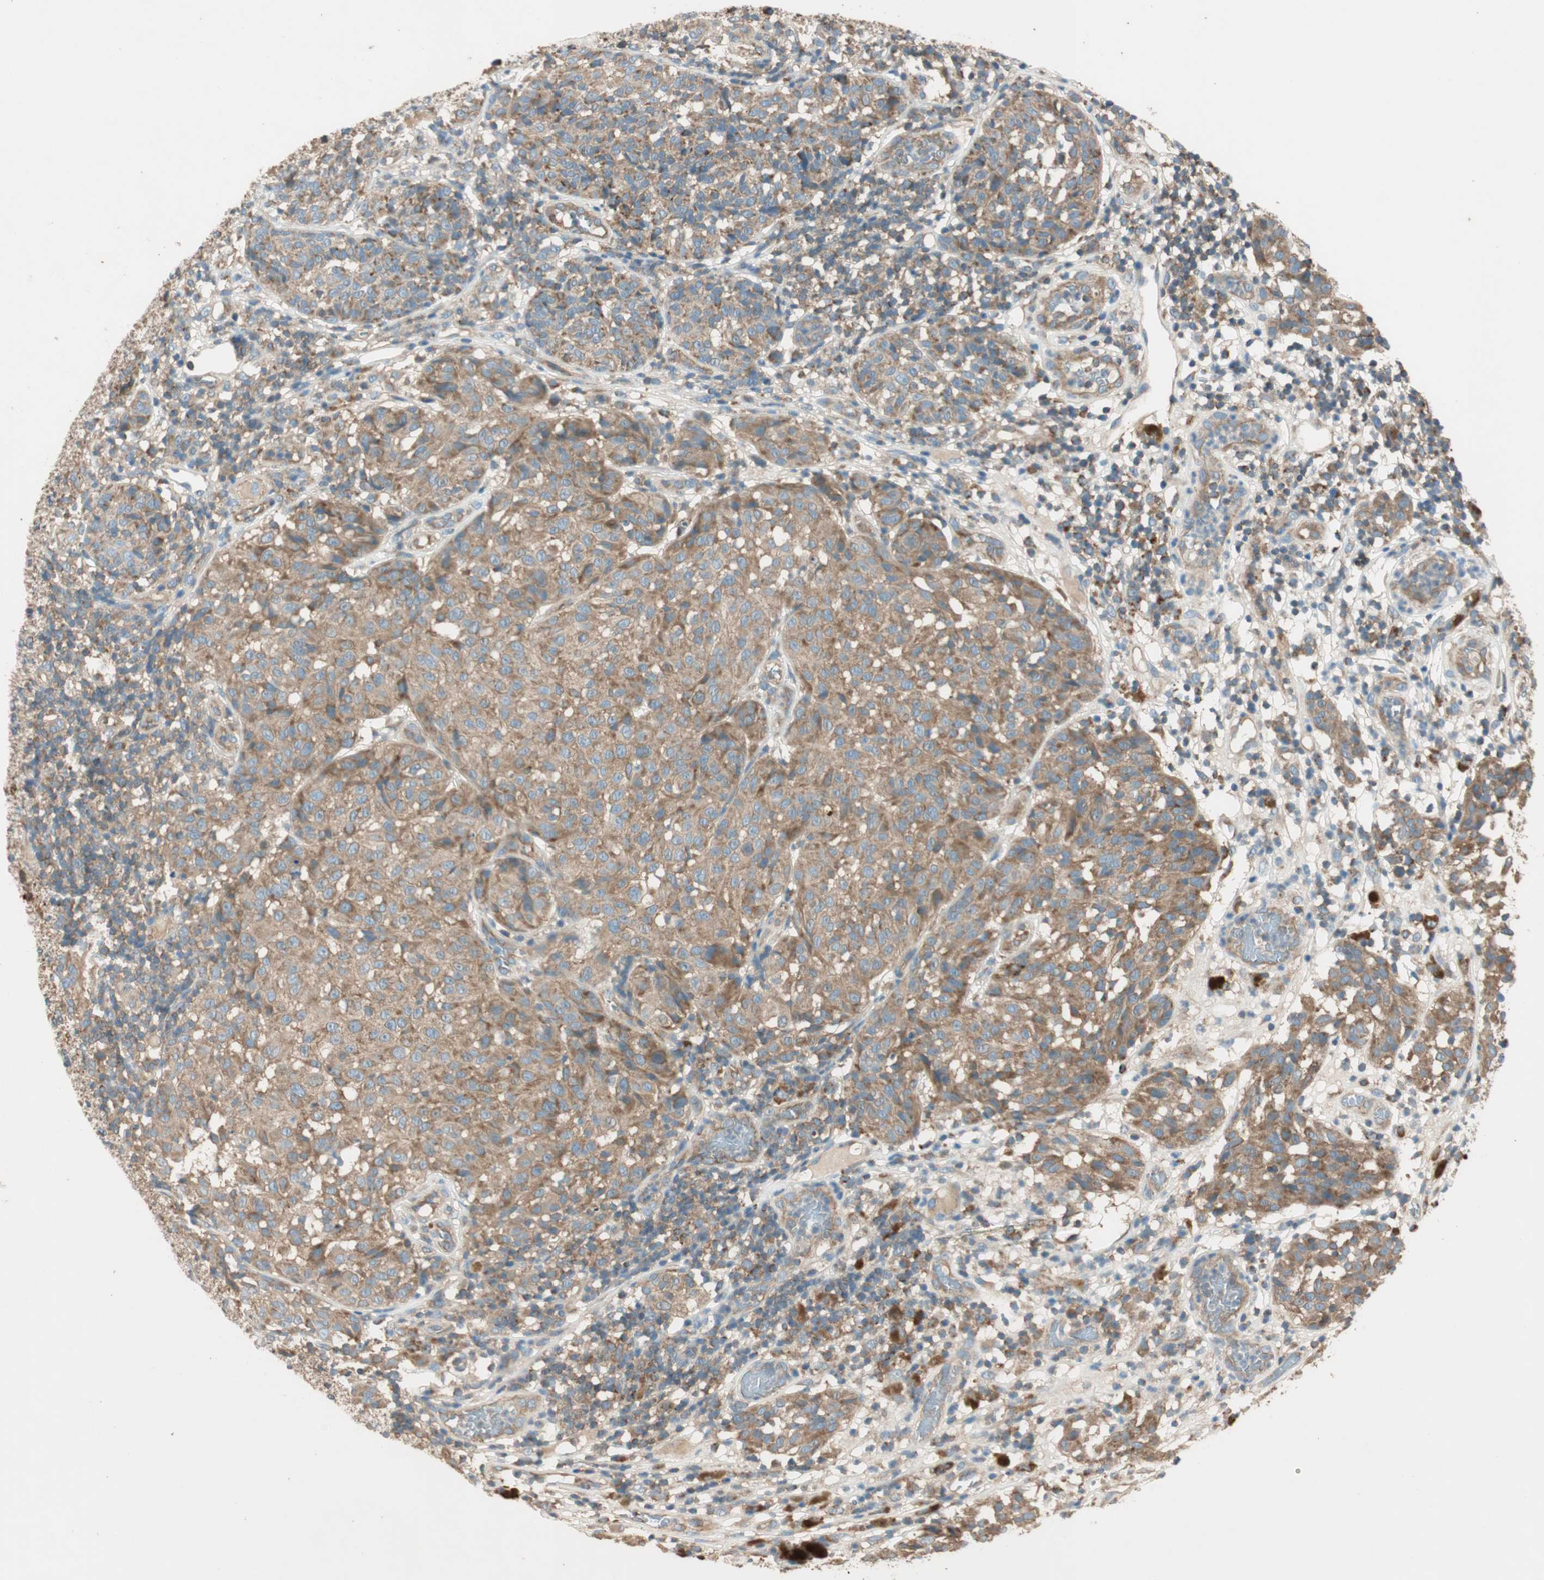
{"staining": {"intensity": "moderate", "quantity": ">75%", "location": "cytoplasmic/membranous"}, "tissue": "melanoma", "cell_type": "Tumor cells", "image_type": "cancer", "snomed": [{"axis": "morphology", "description": "Malignant melanoma, NOS"}, {"axis": "topography", "description": "Skin"}], "caption": "DAB (3,3'-diaminobenzidine) immunohistochemical staining of malignant melanoma reveals moderate cytoplasmic/membranous protein positivity in about >75% of tumor cells.", "gene": "CC2D1A", "patient": {"sex": "female", "age": 46}}